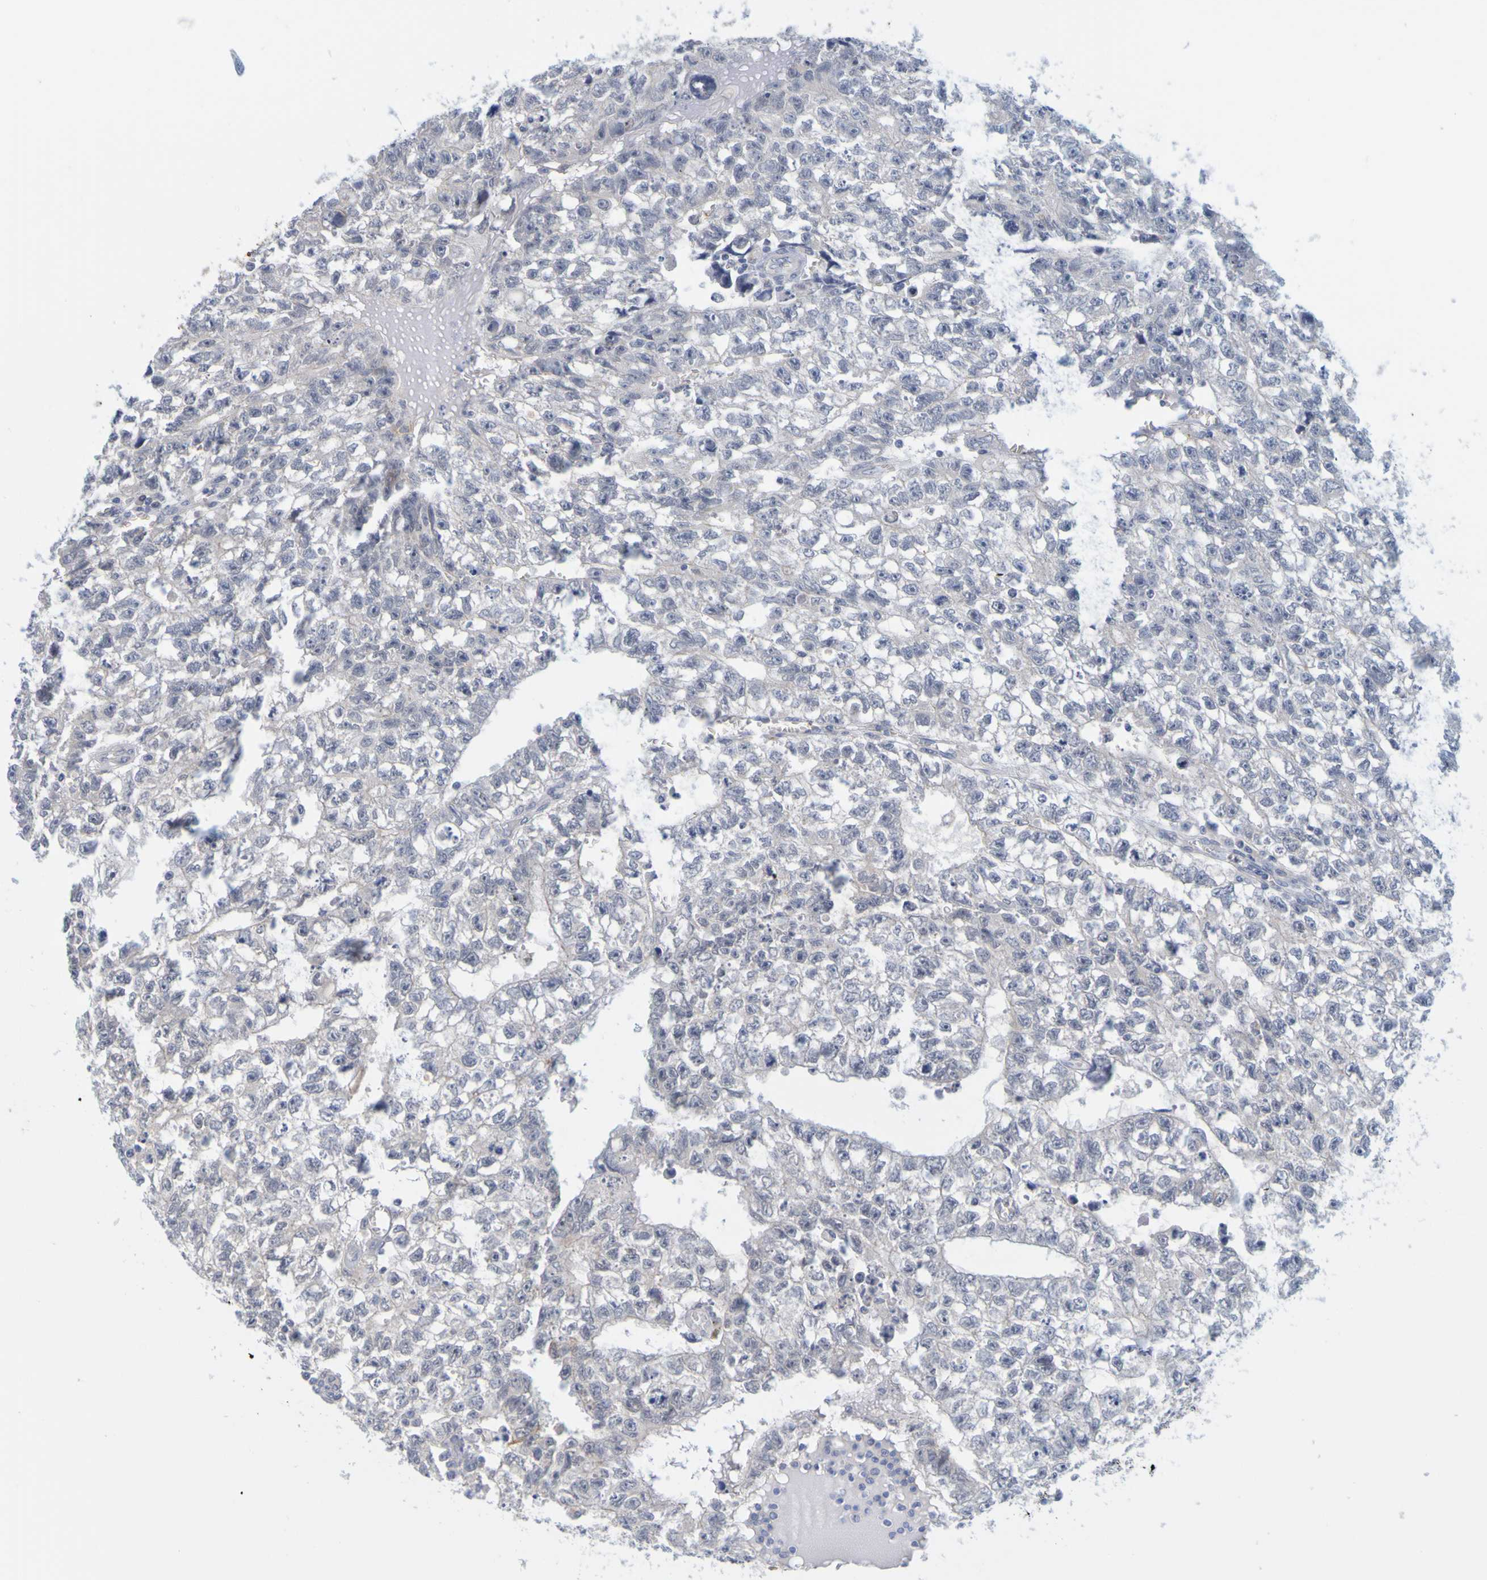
{"staining": {"intensity": "negative", "quantity": "none", "location": "none"}, "tissue": "testis cancer", "cell_type": "Tumor cells", "image_type": "cancer", "snomed": [{"axis": "morphology", "description": "Seminoma, NOS"}, {"axis": "morphology", "description": "Carcinoma, Embryonal, NOS"}, {"axis": "topography", "description": "Testis"}], "caption": "A micrograph of human testis cancer (embryonal carcinoma) is negative for staining in tumor cells.", "gene": "ENDOU", "patient": {"sex": "male", "age": 38}}